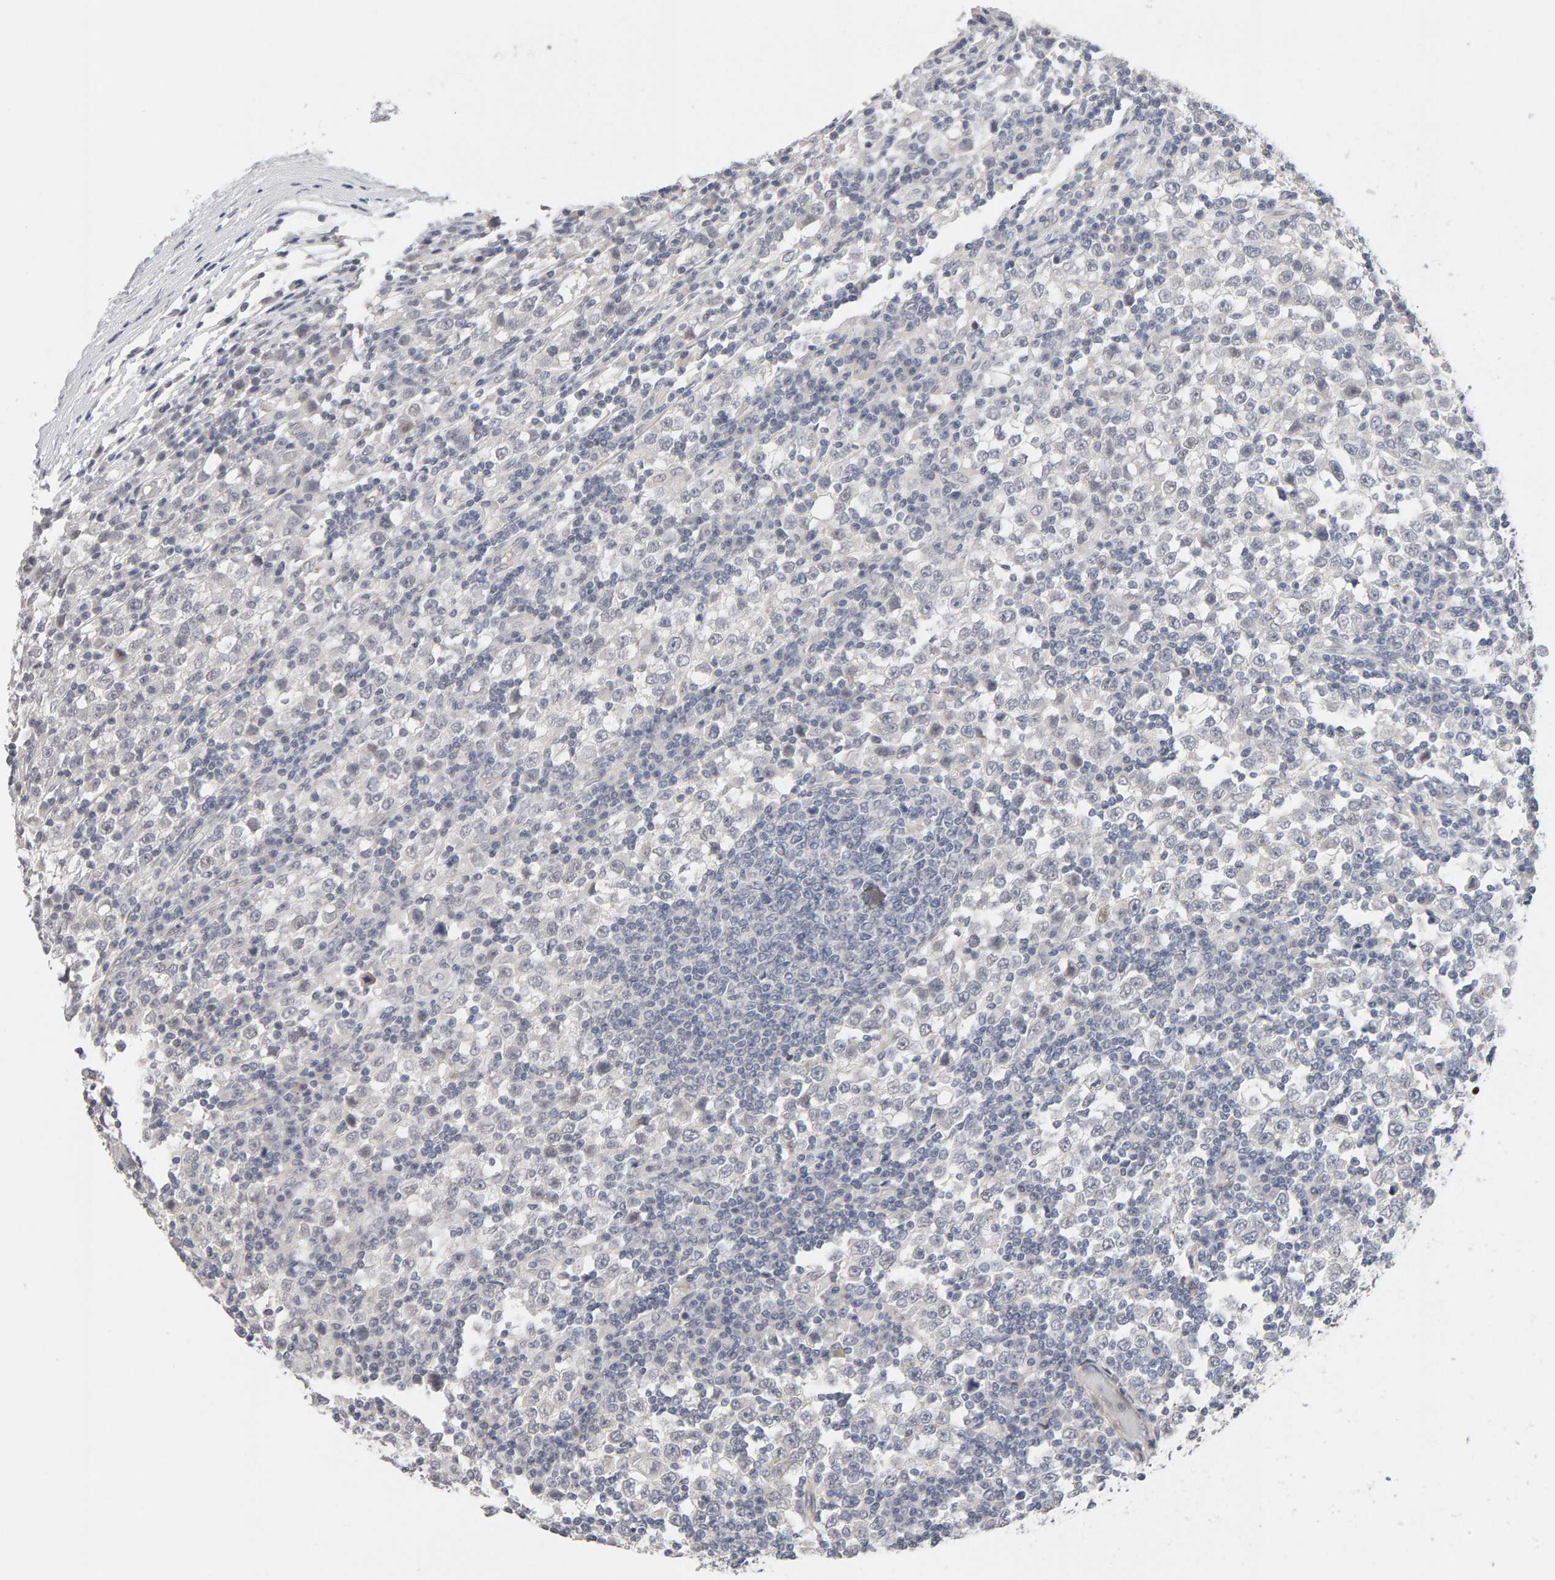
{"staining": {"intensity": "negative", "quantity": "none", "location": "none"}, "tissue": "testis cancer", "cell_type": "Tumor cells", "image_type": "cancer", "snomed": [{"axis": "morphology", "description": "Seminoma, NOS"}, {"axis": "topography", "description": "Testis"}], "caption": "Photomicrograph shows no protein staining in tumor cells of seminoma (testis) tissue.", "gene": "HNF4A", "patient": {"sex": "male", "age": 65}}